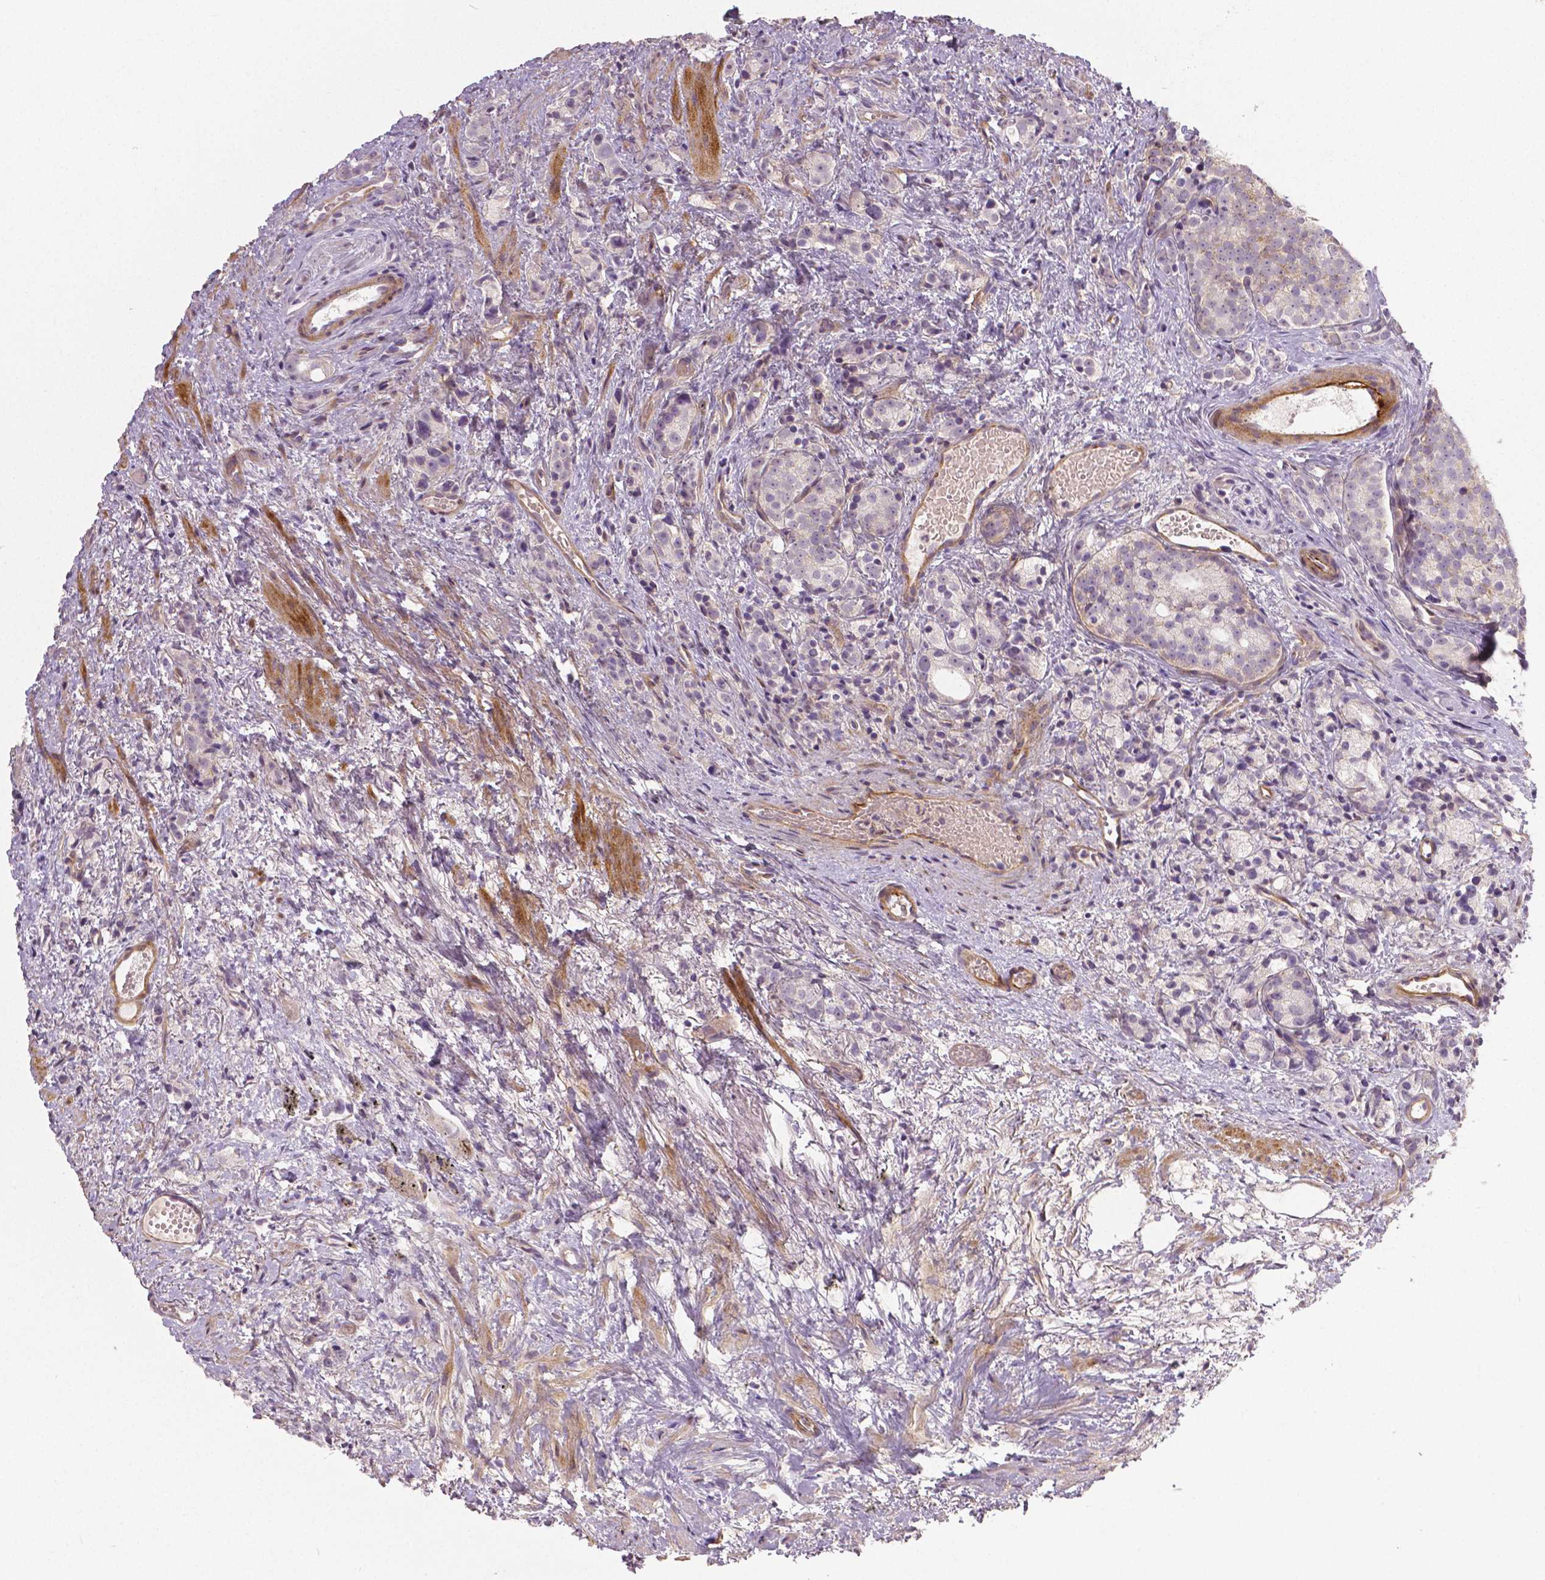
{"staining": {"intensity": "negative", "quantity": "none", "location": "none"}, "tissue": "prostate cancer", "cell_type": "Tumor cells", "image_type": "cancer", "snomed": [{"axis": "morphology", "description": "Adenocarcinoma, High grade"}, {"axis": "topography", "description": "Prostate"}], "caption": "High power microscopy image of an immunohistochemistry (IHC) histopathology image of prostate adenocarcinoma (high-grade), revealing no significant expression in tumor cells. (DAB (3,3'-diaminobenzidine) IHC, high magnification).", "gene": "FLT1", "patient": {"sex": "male", "age": 53}}